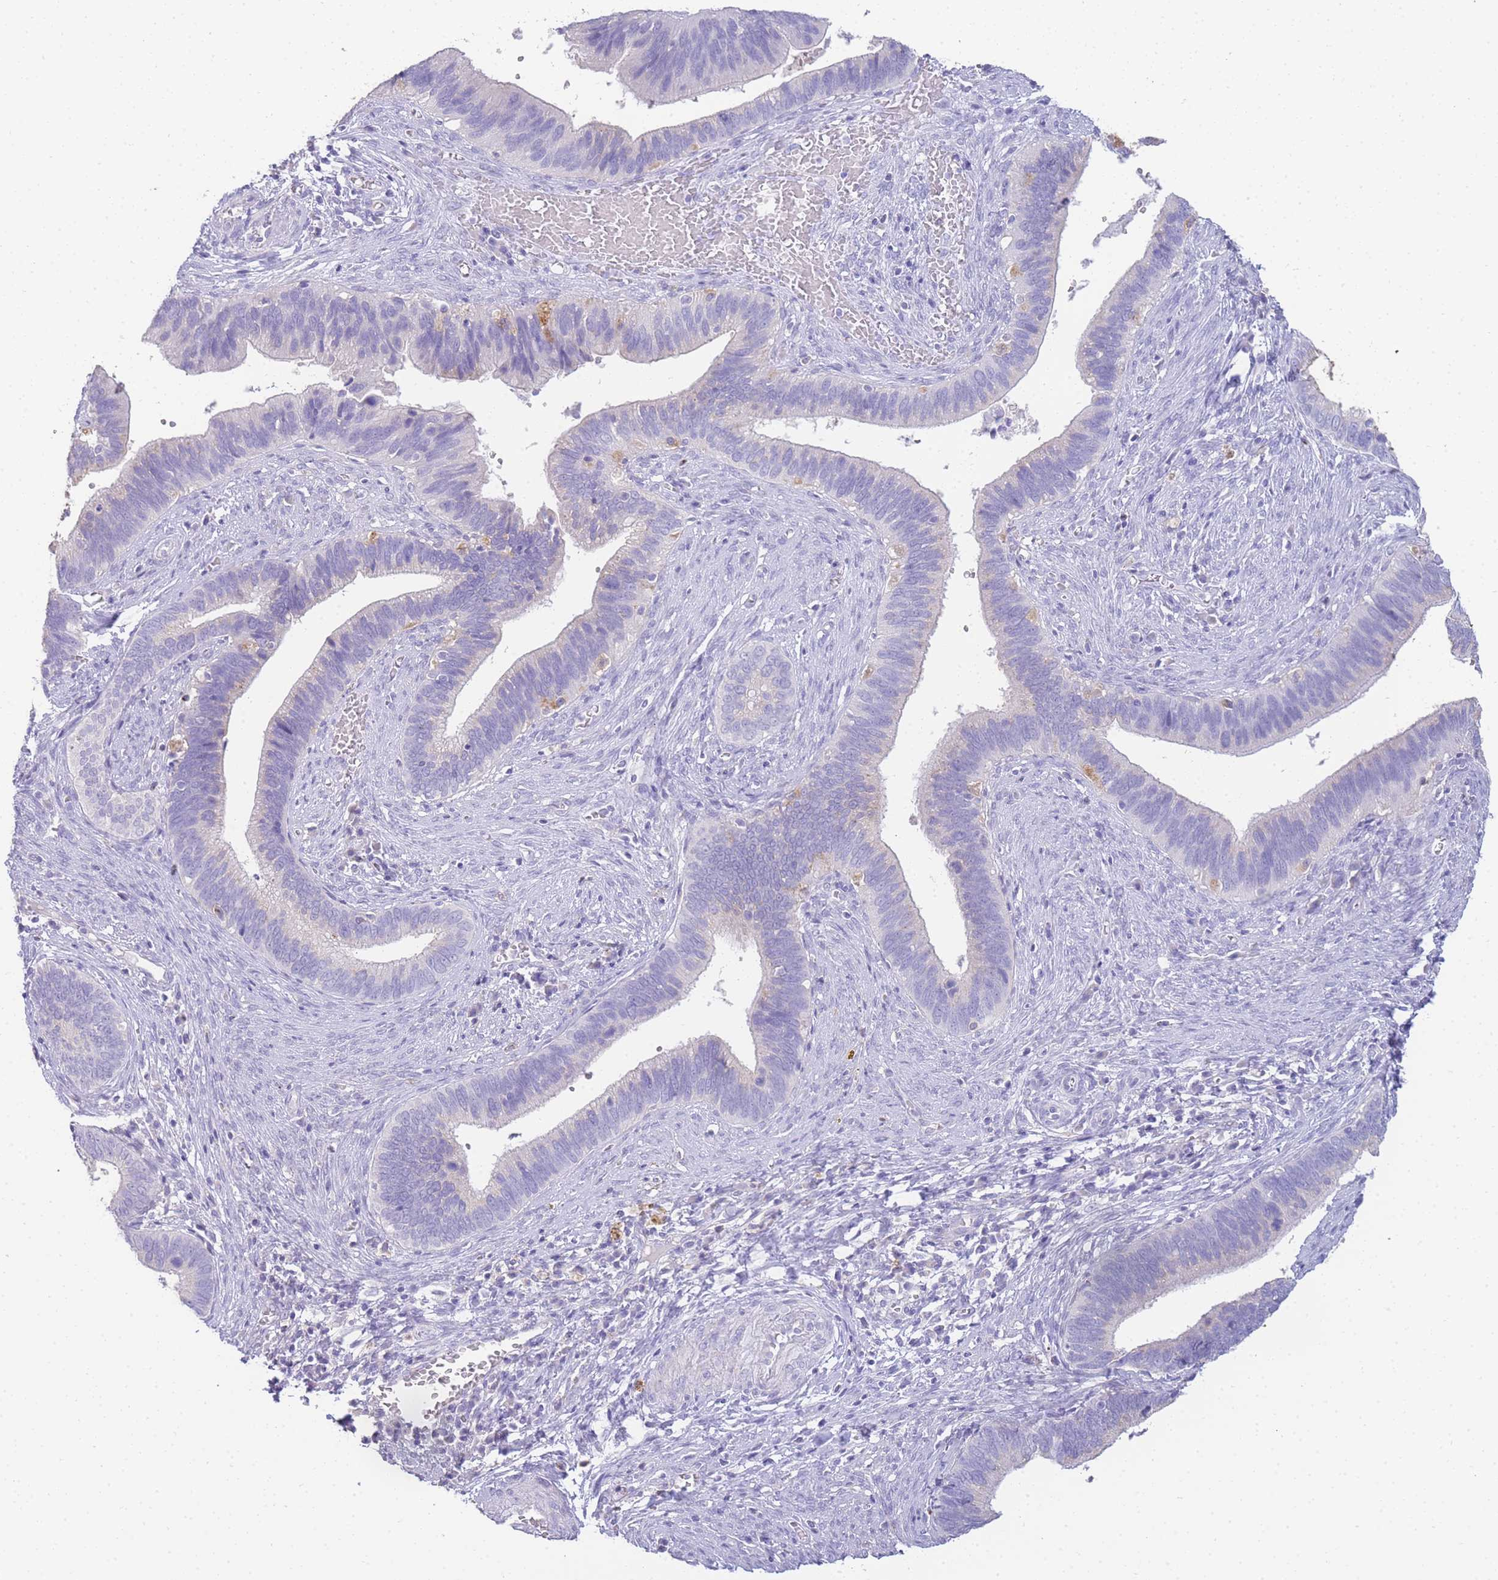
{"staining": {"intensity": "negative", "quantity": "none", "location": "none"}, "tissue": "cervical cancer", "cell_type": "Tumor cells", "image_type": "cancer", "snomed": [{"axis": "morphology", "description": "Adenocarcinoma, NOS"}, {"axis": "topography", "description": "Cervix"}], "caption": "Cervical adenocarcinoma was stained to show a protein in brown. There is no significant staining in tumor cells.", "gene": "DPP4", "patient": {"sex": "female", "age": 42}}